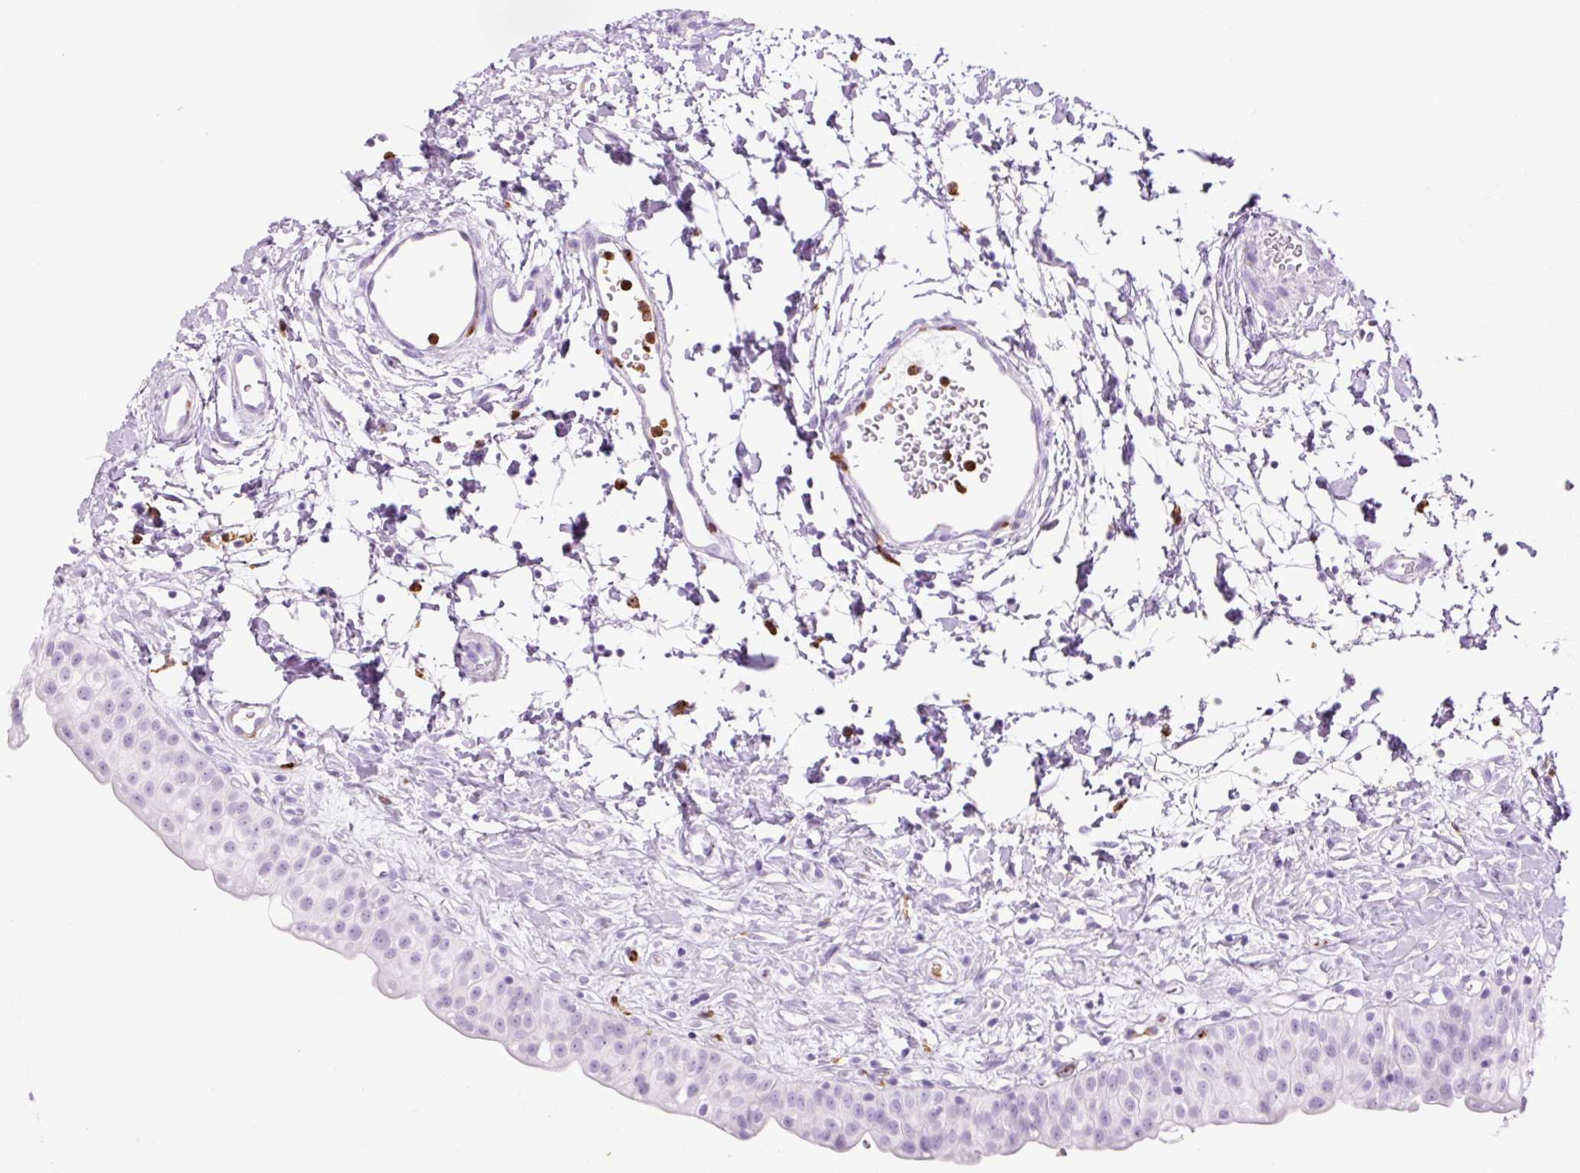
{"staining": {"intensity": "negative", "quantity": "none", "location": "none"}, "tissue": "urinary bladder", "cell_type": "Urothelial cells", "image_type": "normal", "snomed": [{"axis": "morphology", "description": "Normal tissue, NOS"}, {"axis": "topography", "description": "Urinary bladder"}], "caption": "DAB (3,3'-diaminobenzidine) immunohistochemical staining of normal human urinary bladder reveals no significant positivity in urothelial cells. (Immunohistochemistry (ihc), brightfield microscopy, high magnification).", "gene": "LYZ", "patient": {"sex": "male", "age": 51}}